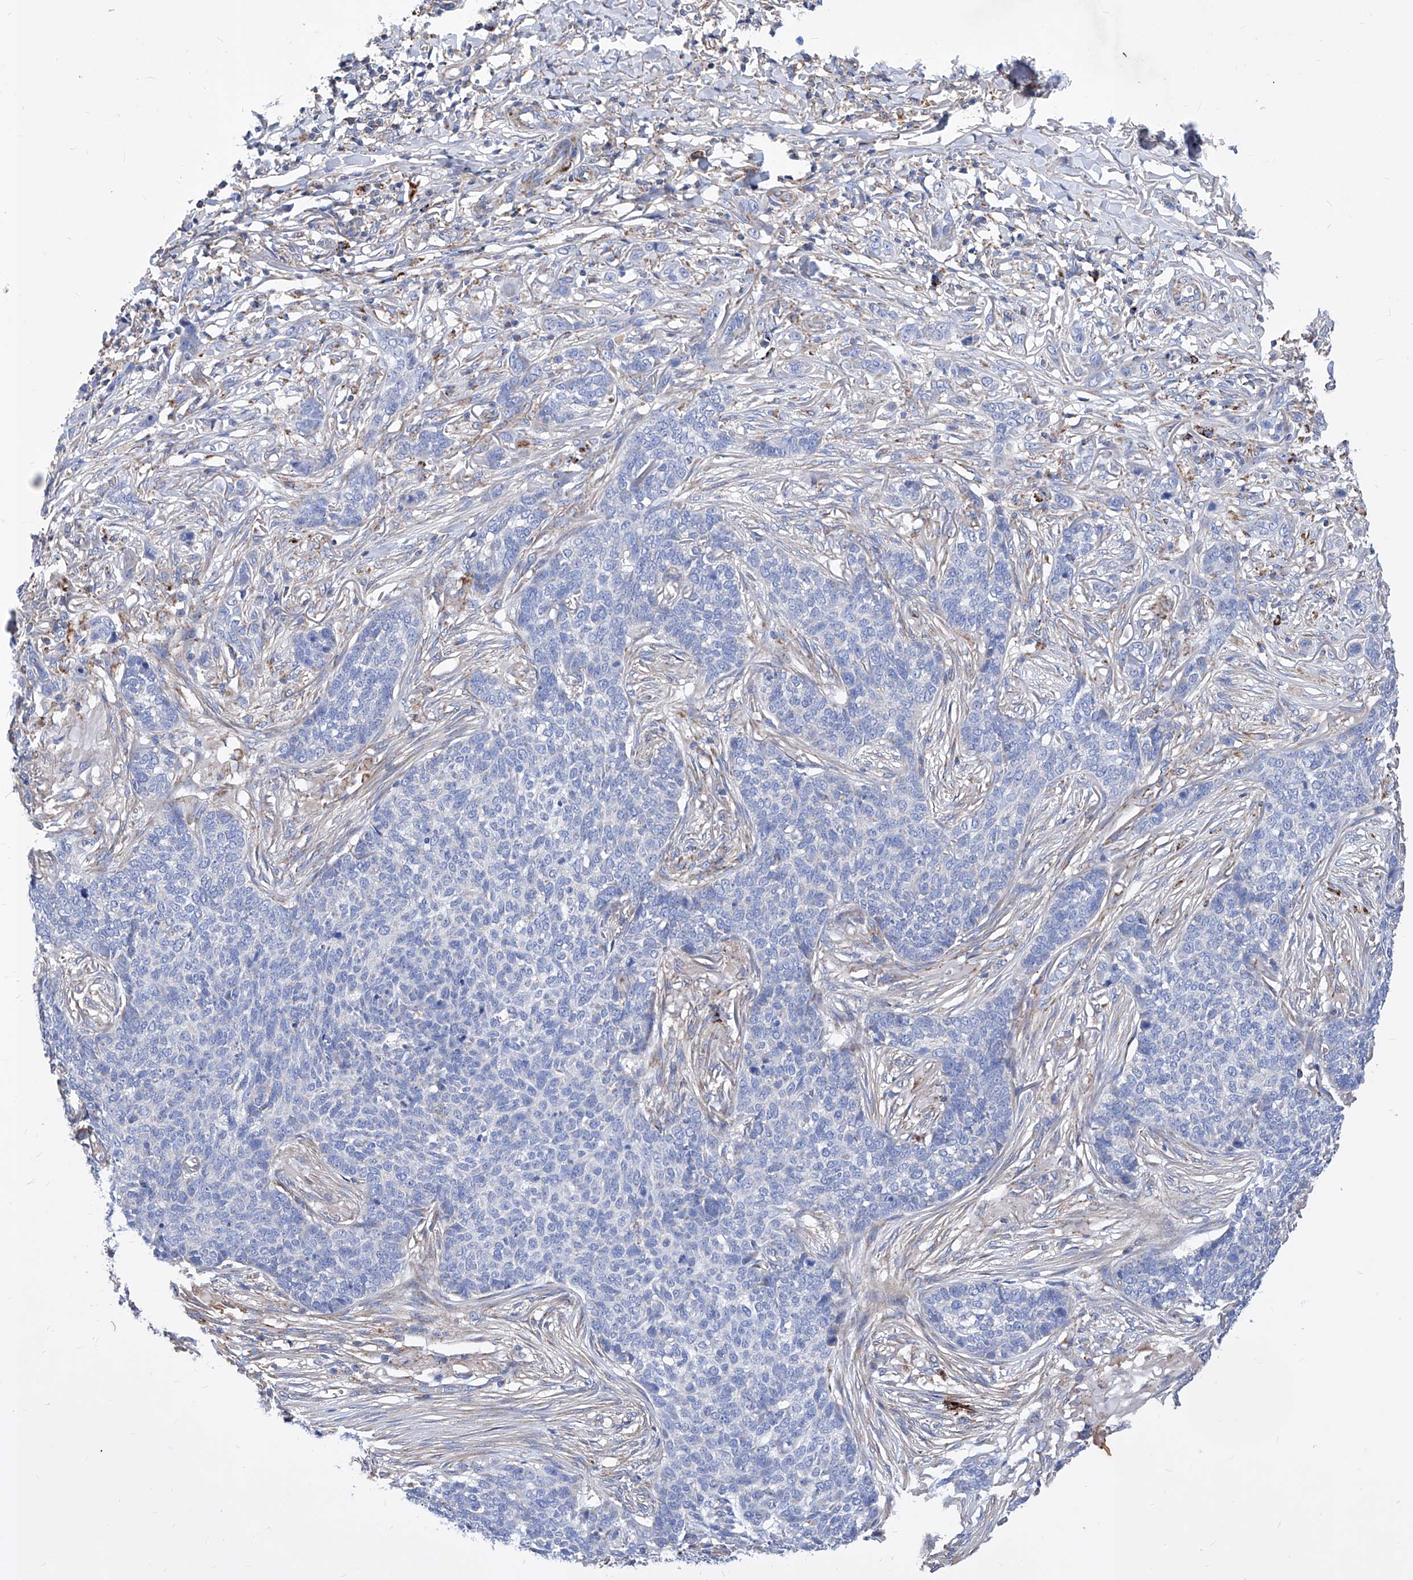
{"staining": {"intensity": "negative", "quantity": "none", "location": "none"}, "tissue": "skin cancer", "cell_type": "Tumor cells", "image_type": "cancer", "snomed": [{"axis": "morphology", "description": "Basal cell carcinoma"}, {"axis": "topography", "description": "Skin"}], "caption": "Human basal cell carcinoma (skin) stained for a protein using immunohistochemistry (IHC) demonstrates no expression in tumor cells.", "gene": "HRNR", "patient": {"sex": "male", "age": 85}}